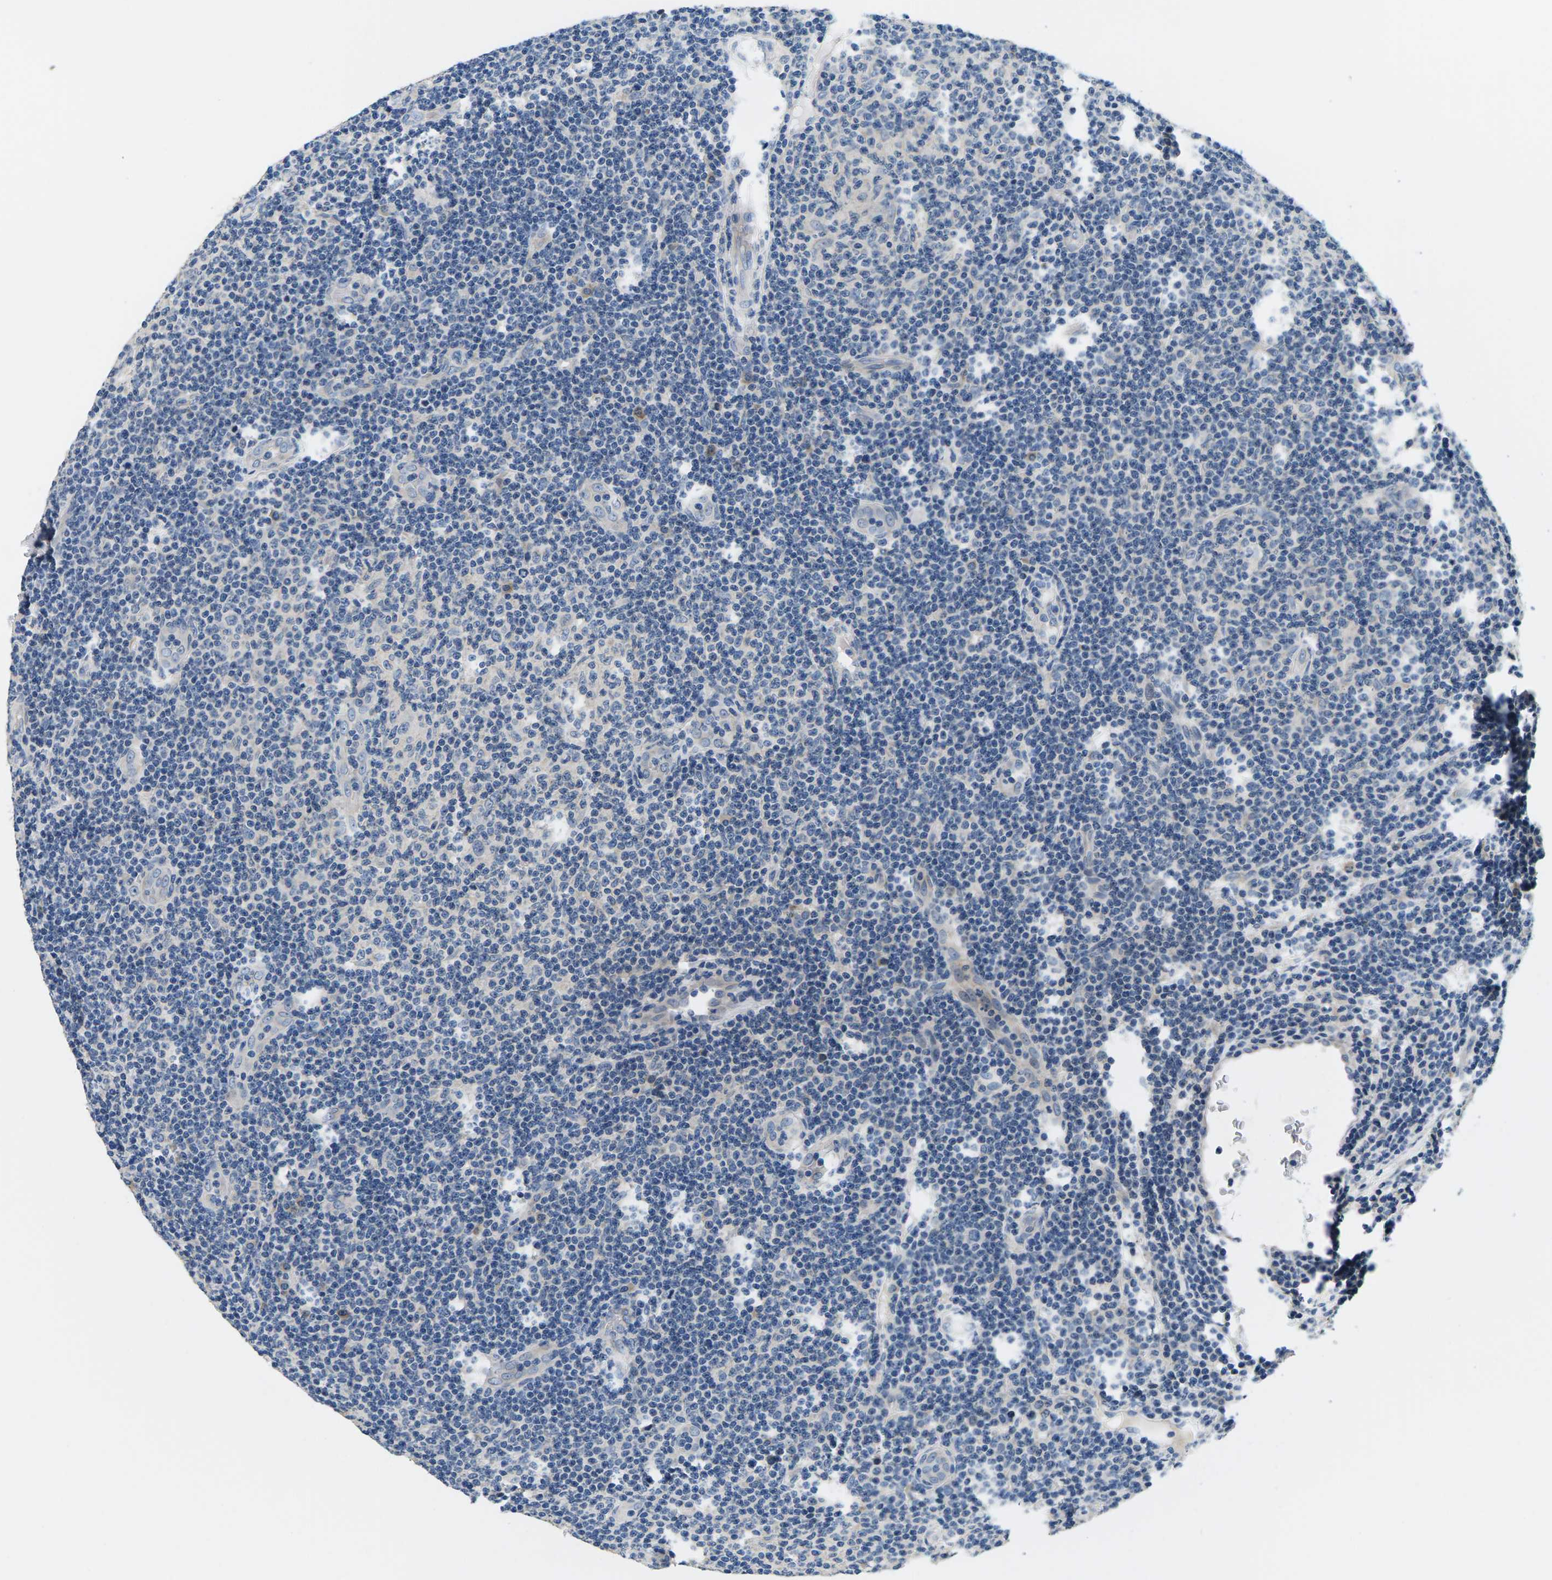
{"staining": {"intensity": "negative", "quantity": "none", "location": "none"}, "tissue": "lymphoma", "cell_type": "Tumor cells", "image_type": "cancer", "snomed": [{"axis": "morphology", "description": "Malignant lymphoma, non-Hodgkin's type, Low grade"}, {"axis": "topography", "description": "Lymph node"}], "caption": "Immunohistochemistry photomicrograph of neoplastic tissue: lymphoma stained with DAB exhibits no significant protein staining in tumor cells. The staining was performed using DAB (3,3'-diaminobenzidine) to visualize the protein expression in brown, while the nuclei were stained in blue with hematoxylin (Magnification: 20x).", "gene": "ERGIC3", "patient": {"sex": "male", "age": 83}}